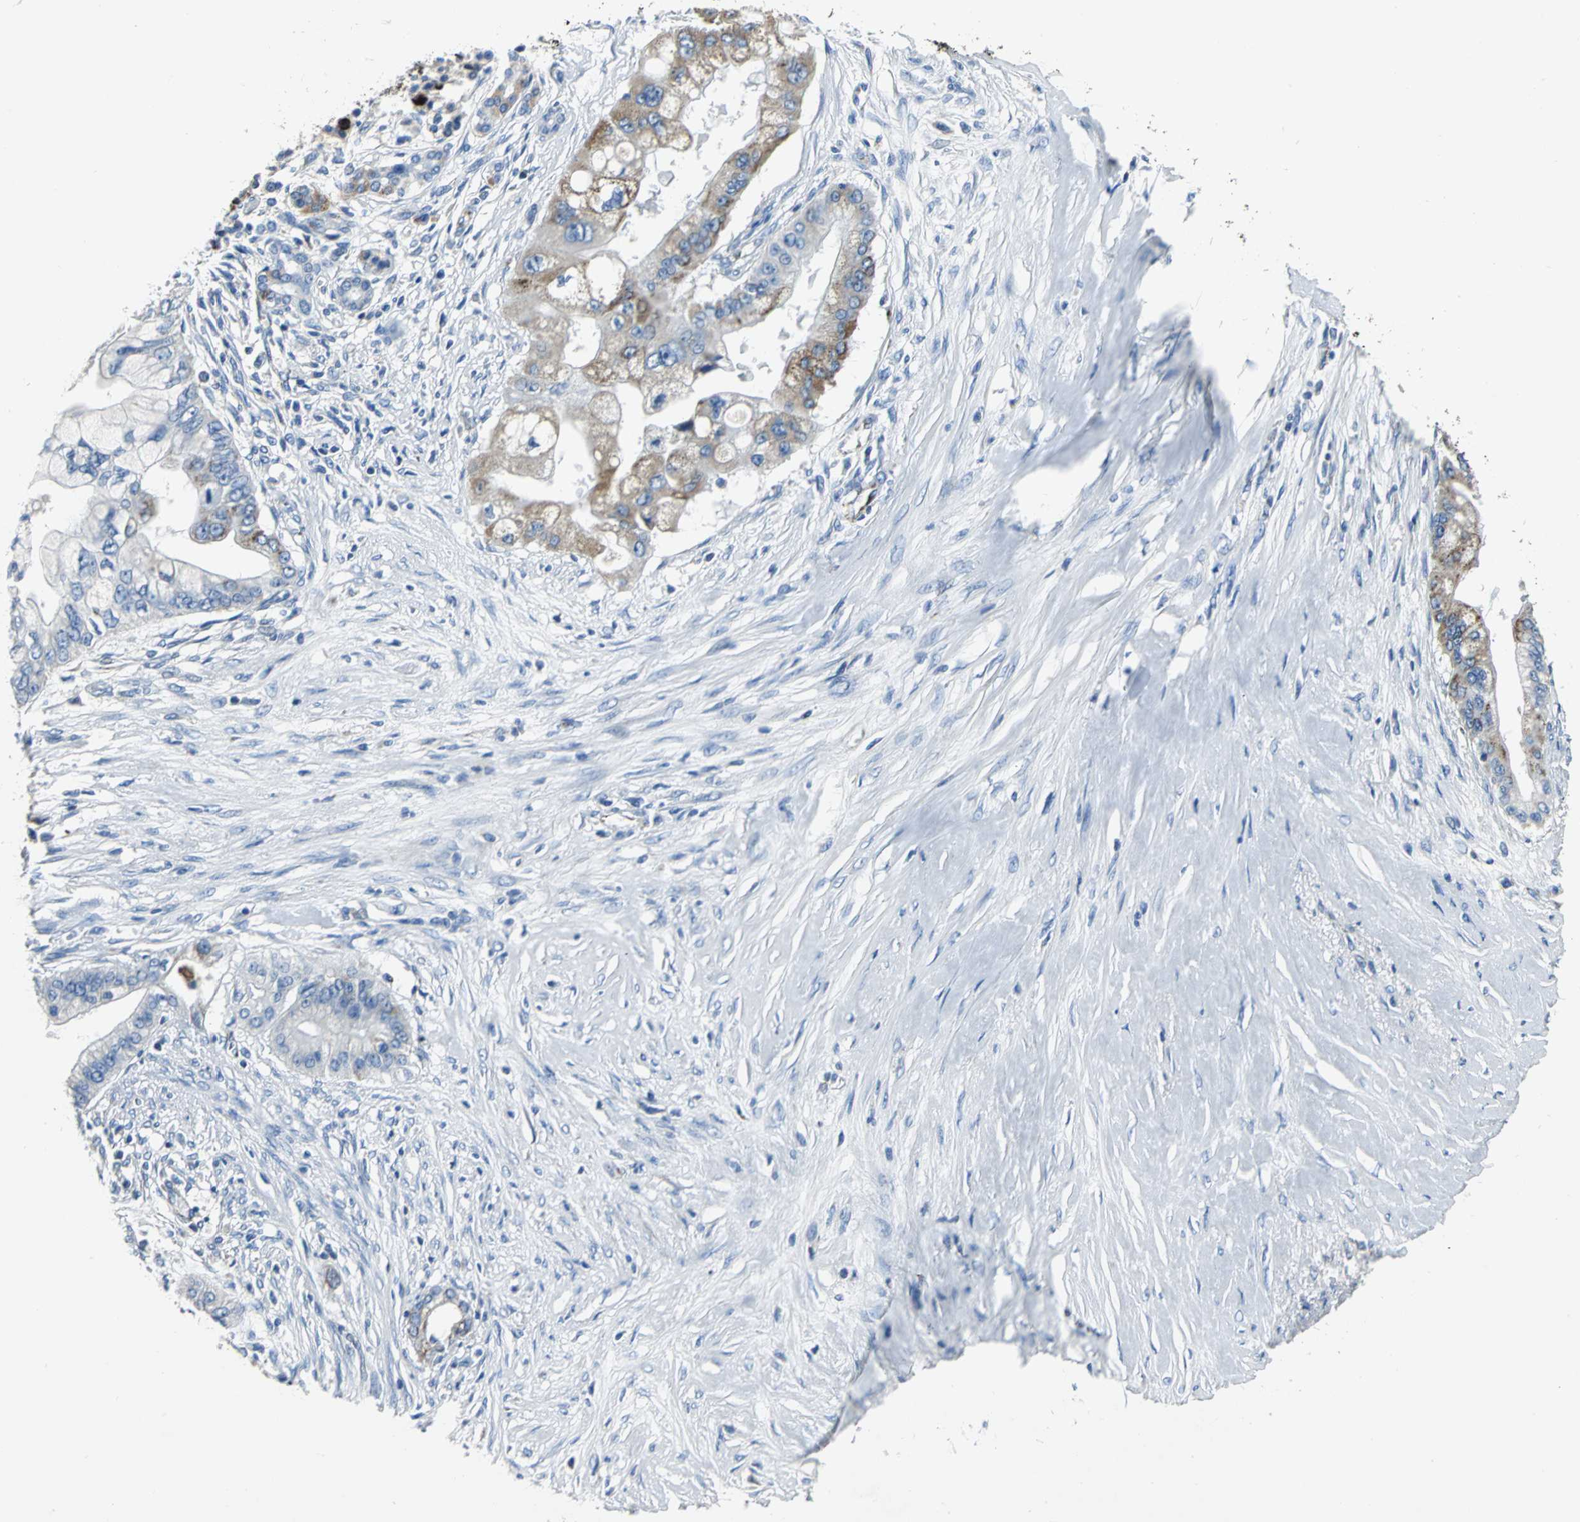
{"staining": {"intensity": "weak", "quantity": ">75%", "location": "cytoplasmic/membranous"}, "tissue": "pancreatic cancer", "cell_type": "Tumor cells", "image_type": "cancer", "snomed": [{"axis": "morphology", "description": "Adenocarcinoma, NOS"}, {"axis": "topography", "description": "Pancreas"}], "caption": "Pancreatic cancer (adenocarcinoma) was stained to show a protein in brown. There is low levels of weak cytoplasmic/membranous positivity in approximately >75% of tumor cells.", "gene": "IFI6", "patient": {"sex": "male", "age": 59}}